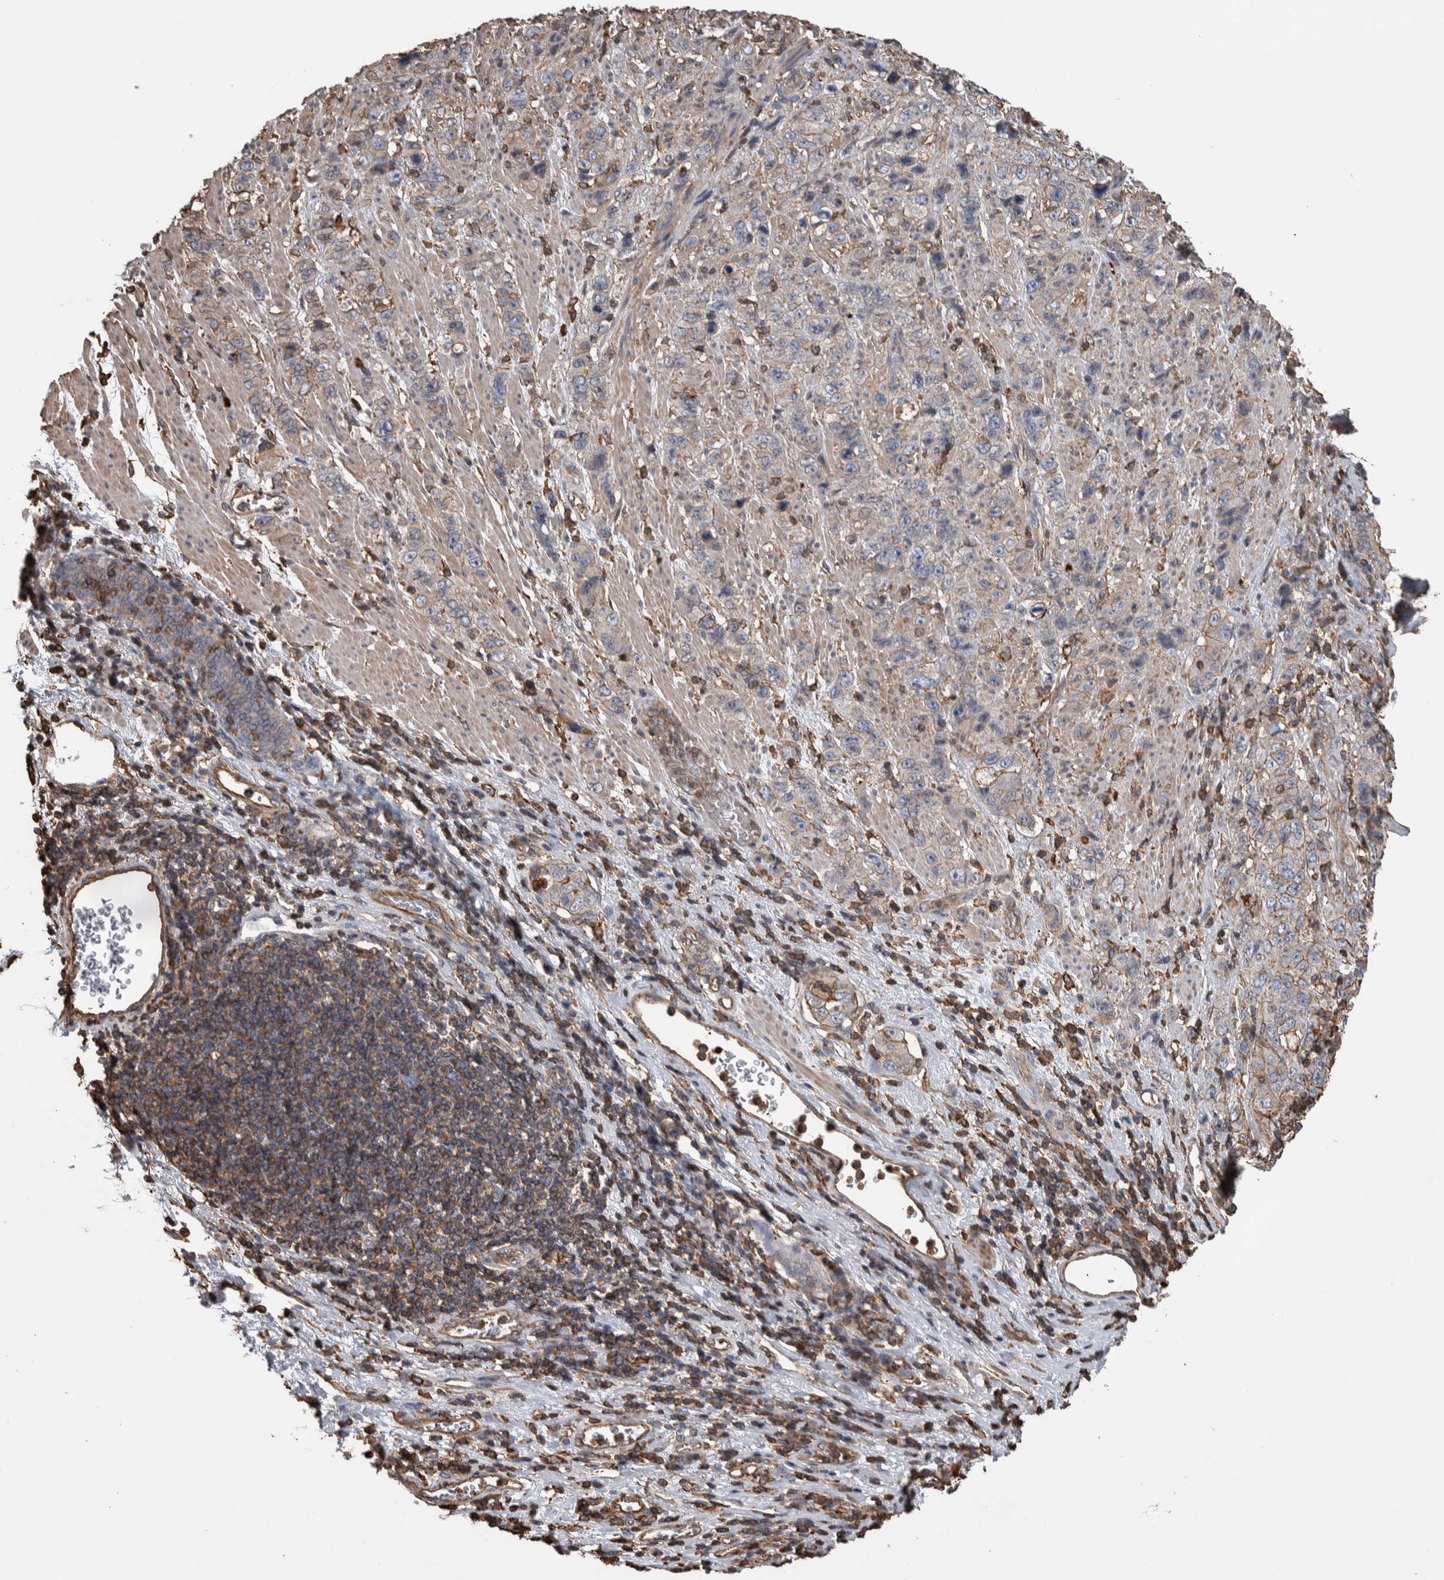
{"staining": {"intensity": "weak", "quantity": "<25%", "location": "cytoplasmic/membranous"}, "tissue": "stomach cancer", "cell_type": "Tumor cells", "image_type": "cancer", "snomed": [{"axis": "morphology", "description": "Adenocarcinoma, NOS"}, {"axis": "topography", "description": "Stomach"}], "caption": "There is no significant expression in tumor cells of stomach cancer.", "gene": "ENPP2", "patient": {"sex": "male", "age": 48}}